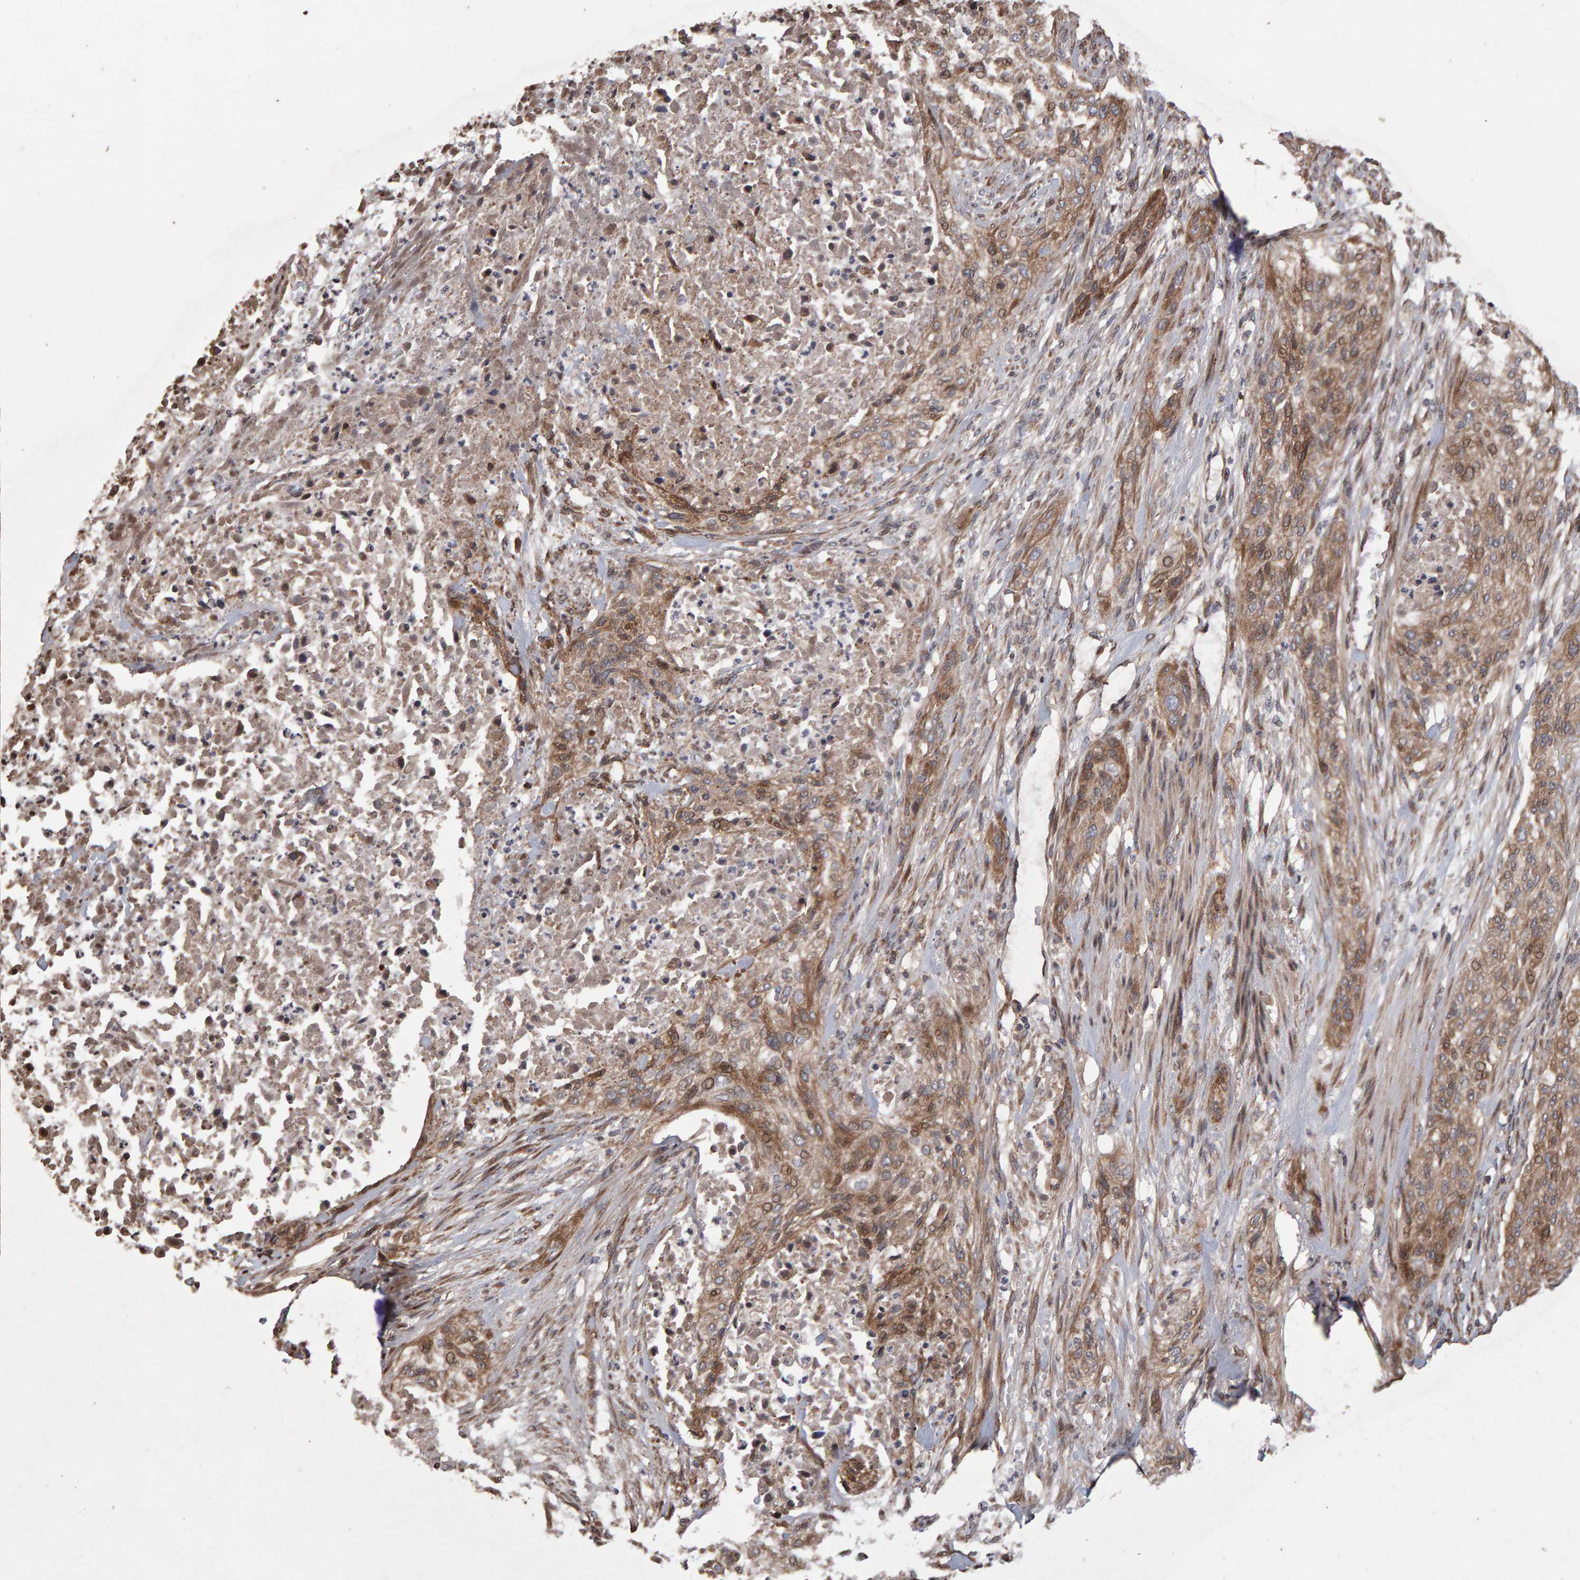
{"staining": {"intensity": "moderate", "quantity": ">75%", "location": "cytoplasmic/membranous"}, "tissue": "urothelial cancer", "cell_type": "Tumor cells", "image_type": "cancer", "snomed": [{"axis": "morphology", "description": "Urothelial carcinoma, Low grade"}, {"axis": "morphology", "description": "Urothelial carcinoma, High grade"}, {"axis": "topography", "description": "Urinary bladder"}], "caption": "Immunohistochemistry of human low-grade urothelial carcinoma shows medium levels of moderate cytoplasmic/membranous positivity in approximately >75% of tumor cells.", "gene": "OSBP2", "patient": {"sex": "male", "age": 35}}